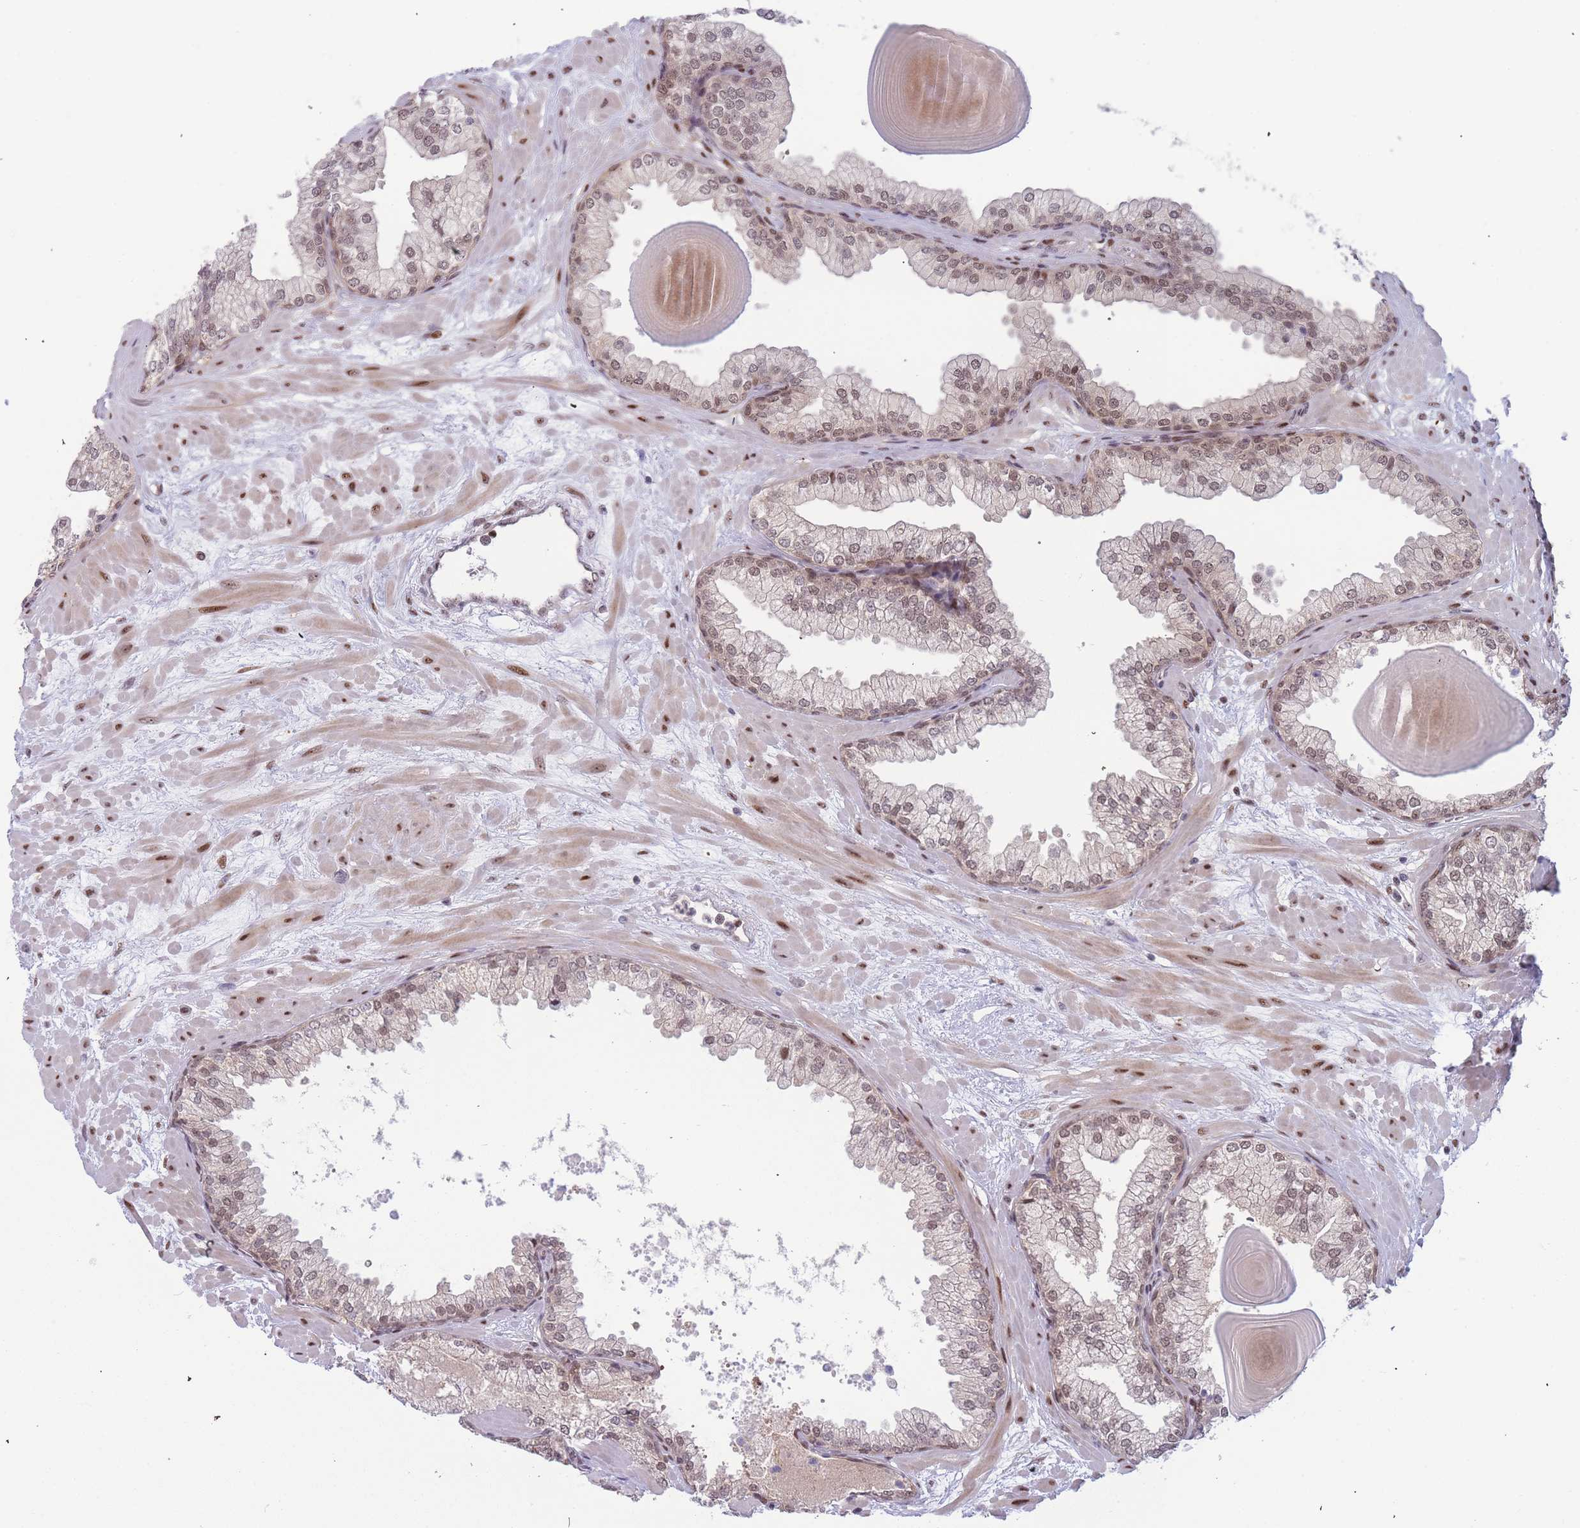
{"staining": {"intensity": "moderate", "quantity": ">75%", "location": "nuclear"}, "tissue": "prostate", "cell_type": "Glandular cells", "image_type": "normal", "snomed": [{"axis": "morphology", "description": "Normal tissue, NOS"}, {"axis": "topography", "description": "Prostate"}], "caption": "Prostate stained with DAB immunohistochemistry reveals medium levels of moderate nuclear staining in about >75% of glandular cells. The staining was performed using DAB (3,3'-diaminobenzidine) to visualize the protein expression in brown, while the nuclei were stained in blue with hematoxylin (Magnification: 20x).", "gene": "DEAF1", "patient": {"sex": "male", "age": 61}}